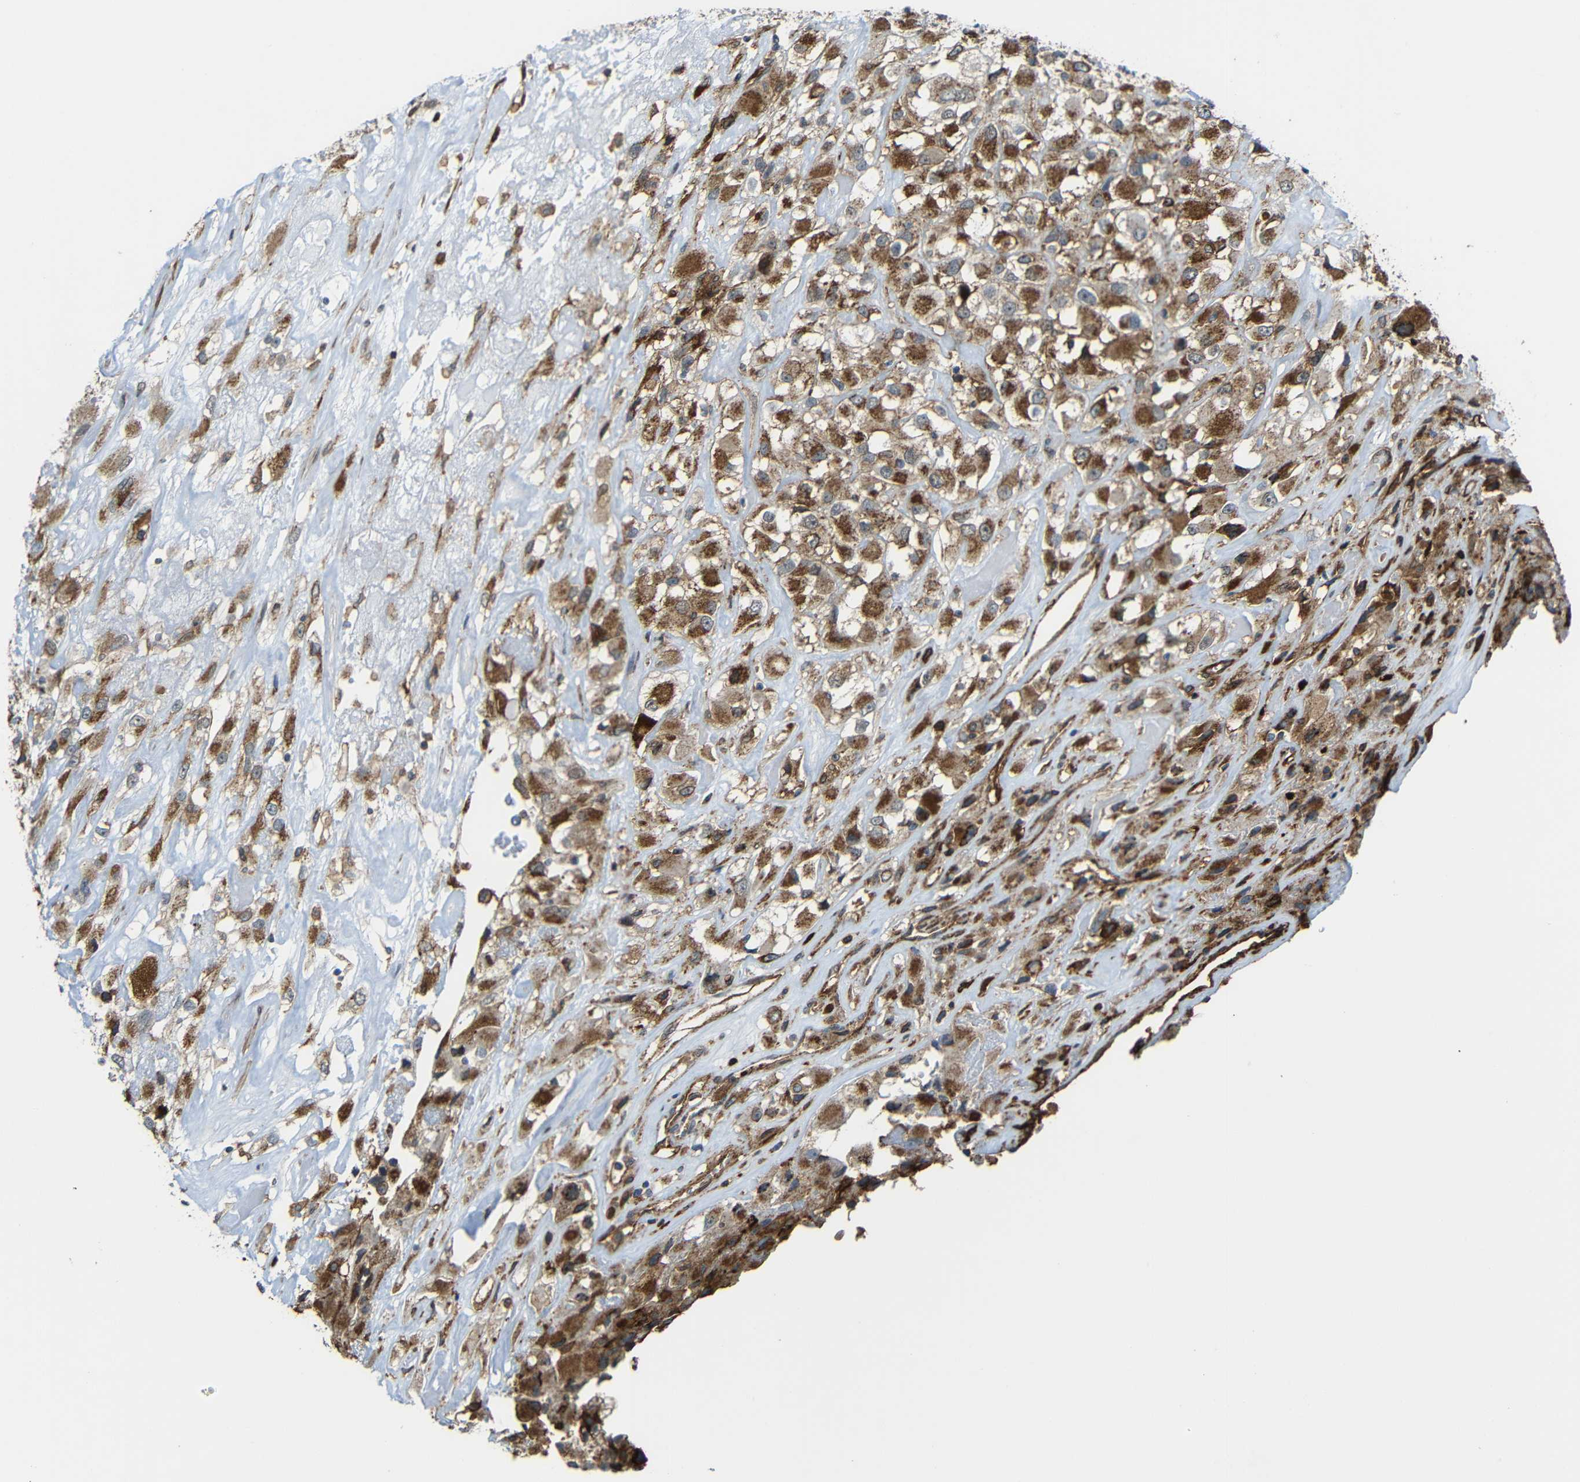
{"staining": {"intensity": "moderate", "quantity": ">75%", "location": "cytoplasmic/membranous"}, "tissue": "renal cancer", "cell_type": "Tumor cells", "image_type": "cancer", "snomed": [{"axis": "morphology", "description": "Adenocarcinoma, NOS"}, {"axis": "topography", "description": "Kidney"}], "caption": "Moderate cytoplasmic/membranous positivity for a protein is appreciated in approximately >75% of tumor cells of renal cancer (adenocarcinoma) using IHC.", "gene": "C1GALT1", "patient": {"sex": "female", "age": 52}}